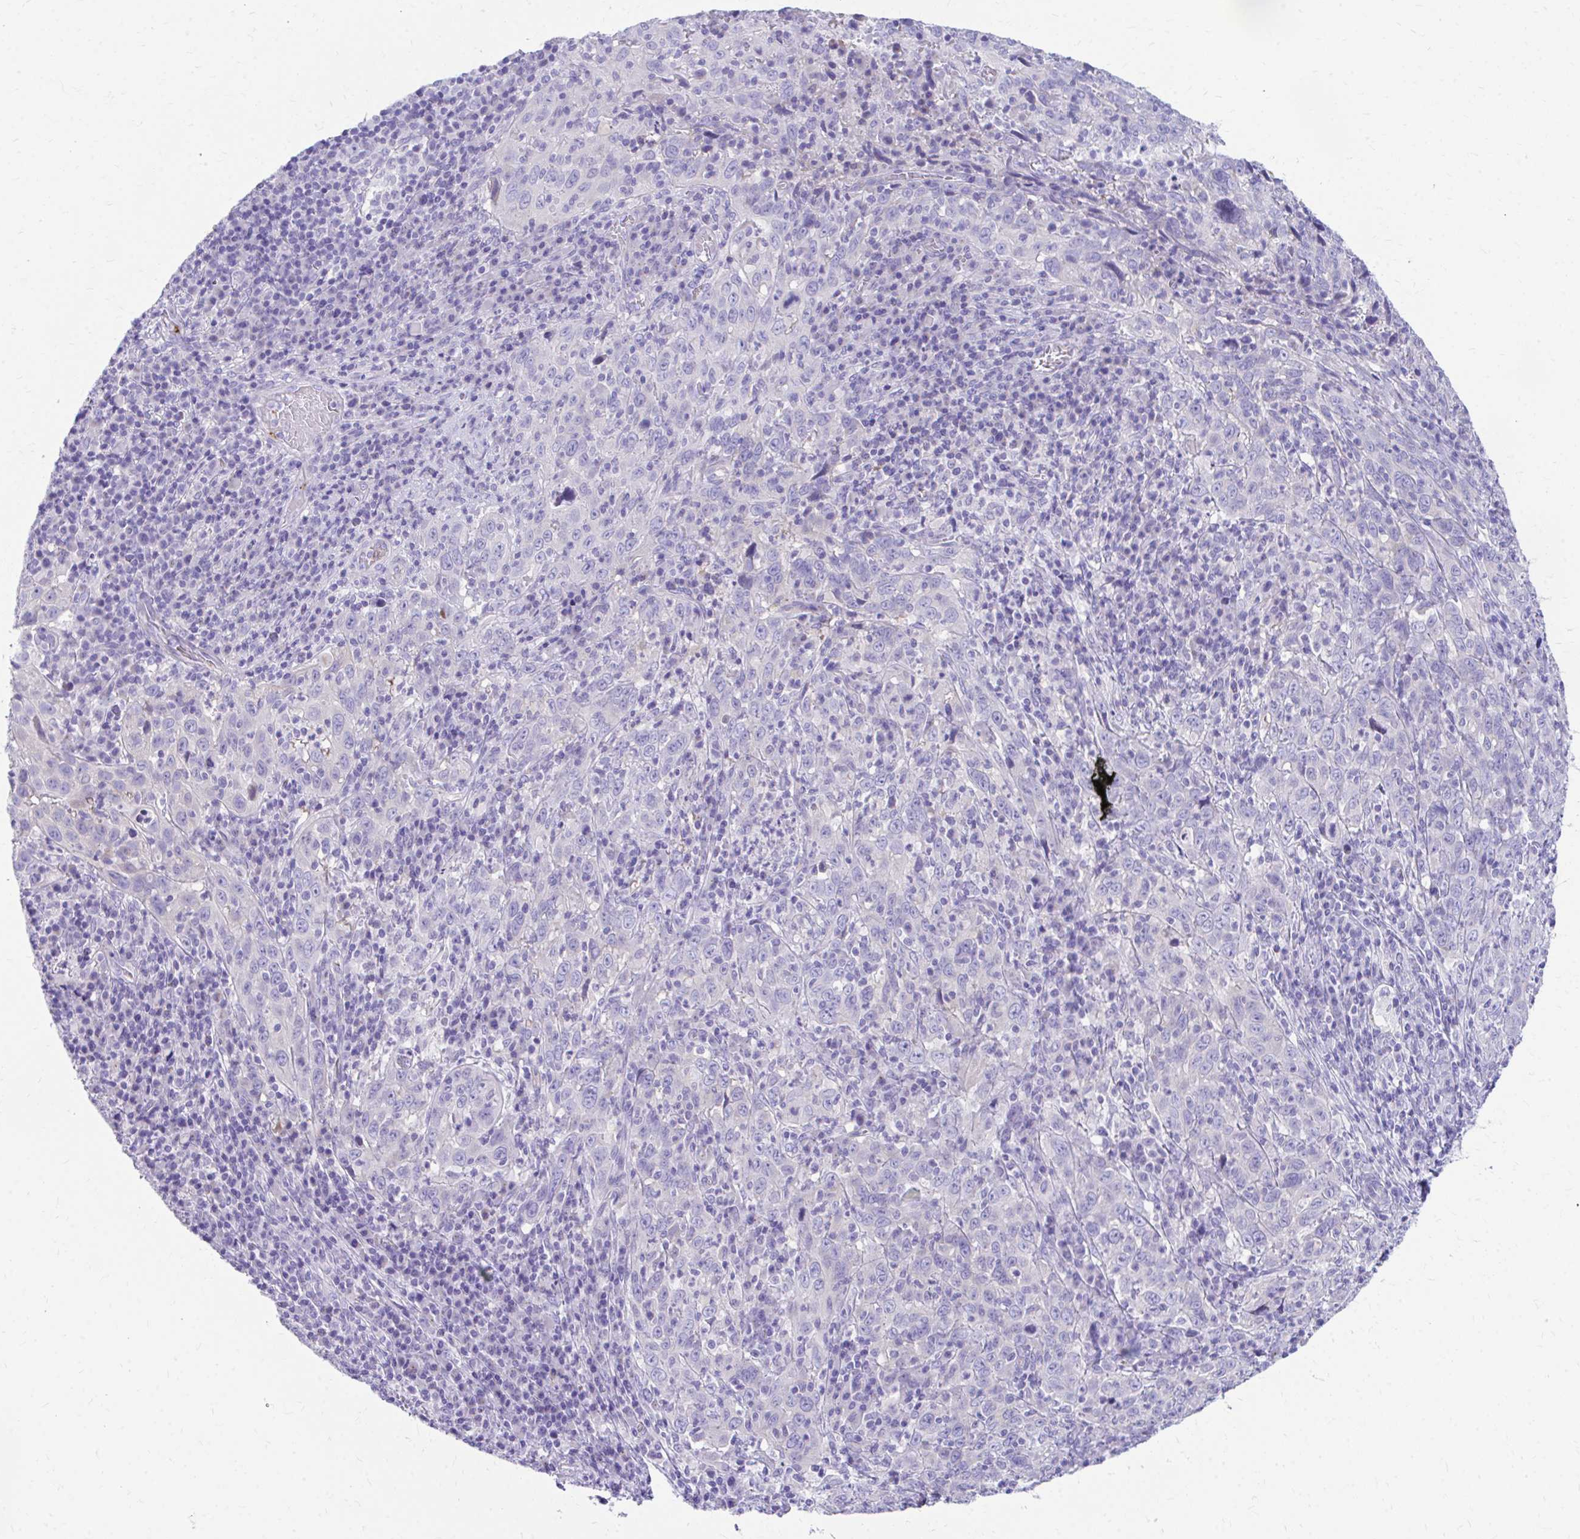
{"staining": {"intensity": "negative", "quantity": "none", "location": "none"}, "tissue": "cervical cancer", "cell_type": "Tumor cells", "image_type": "cancer", "snomed": [{"axis": "morphology", "description": "Squamous cell carcinoma, NOS"}, {"axis": "topography", "description": "Cervix"}], "caption": "The histopathology image displays no significant expression in tumor cells of cervical cancer.", "gene": "KRIT1", "patient": {"sex": "female", "age": 46}}